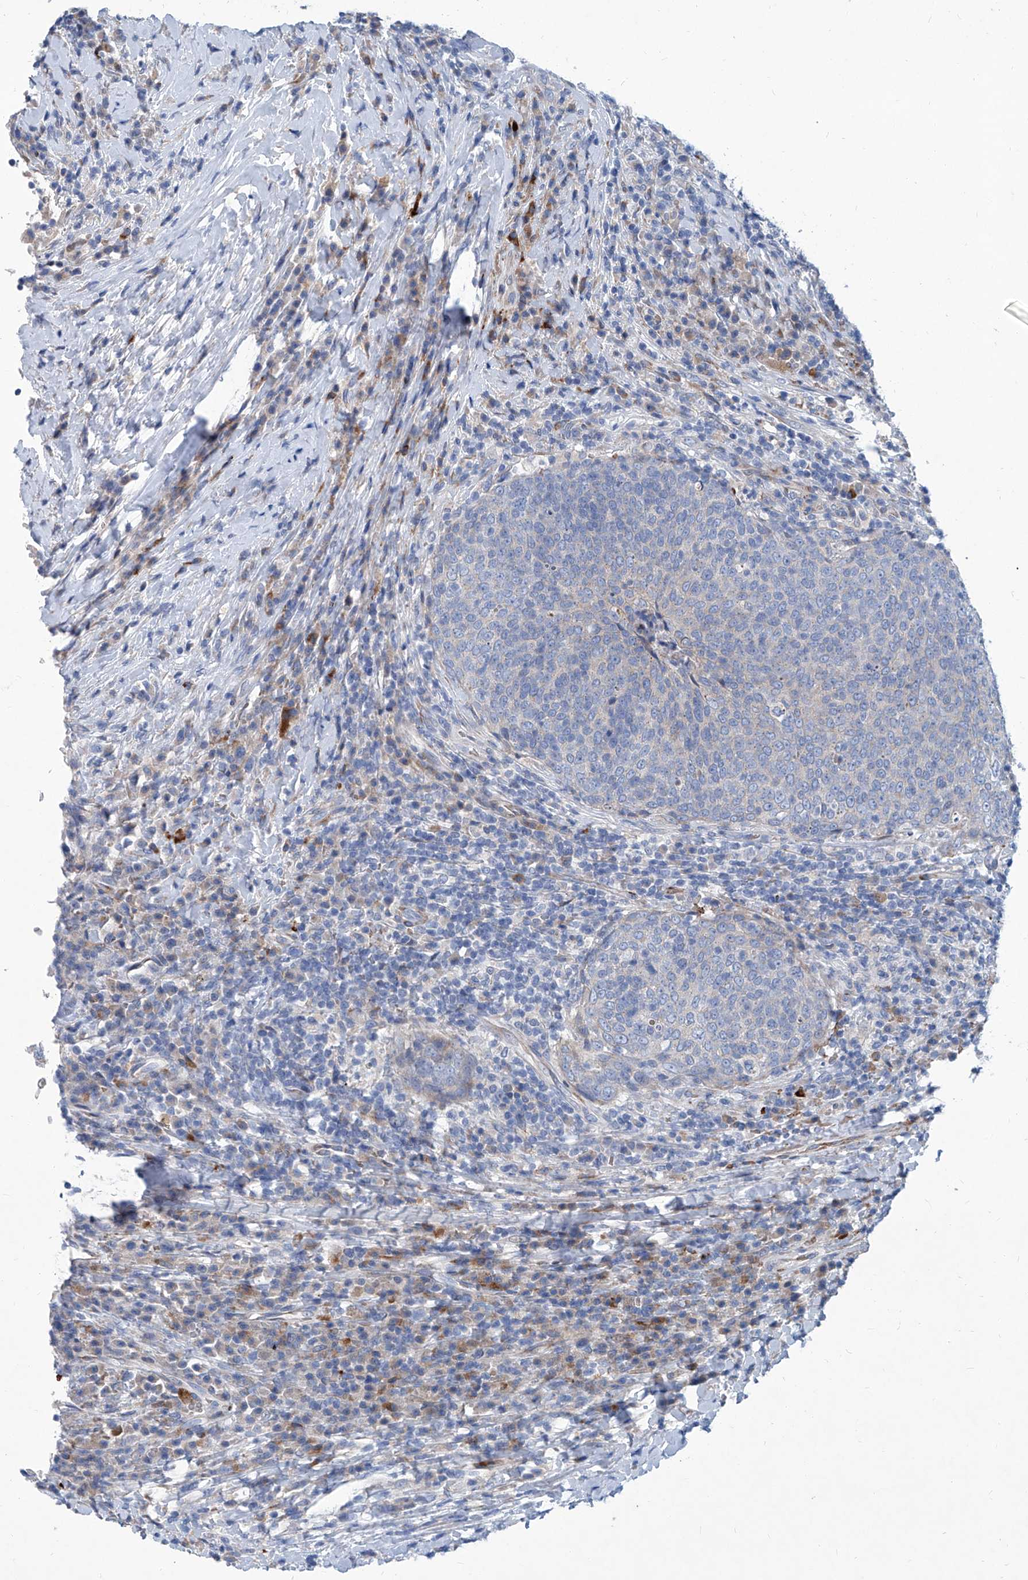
{"staining": {"intensity": "negative", "quantity": "none", "location": "none"}, "tissue": "head and neck cancer", "cell_type": "Tumor cells", "image_type": "cancer", "snomed": [{"axis": "morphology", "description": "Squamous cell carcinoma, NOS"}, {"axis": "morphology", "description": "Squamous cell carcinoma, metastatic, NOS"}, {"axis": "topography", "description": "Lymph node"}, {"axis": "topography", "description": "Head-Neck"}], "caption": "A histopathology image of human head and neck cancer (metastatic squamous cell carcinoma) is negative for staining in tumor cells.", "gene": "FPR2", "patient": {"sex": "male", "age": 62}}